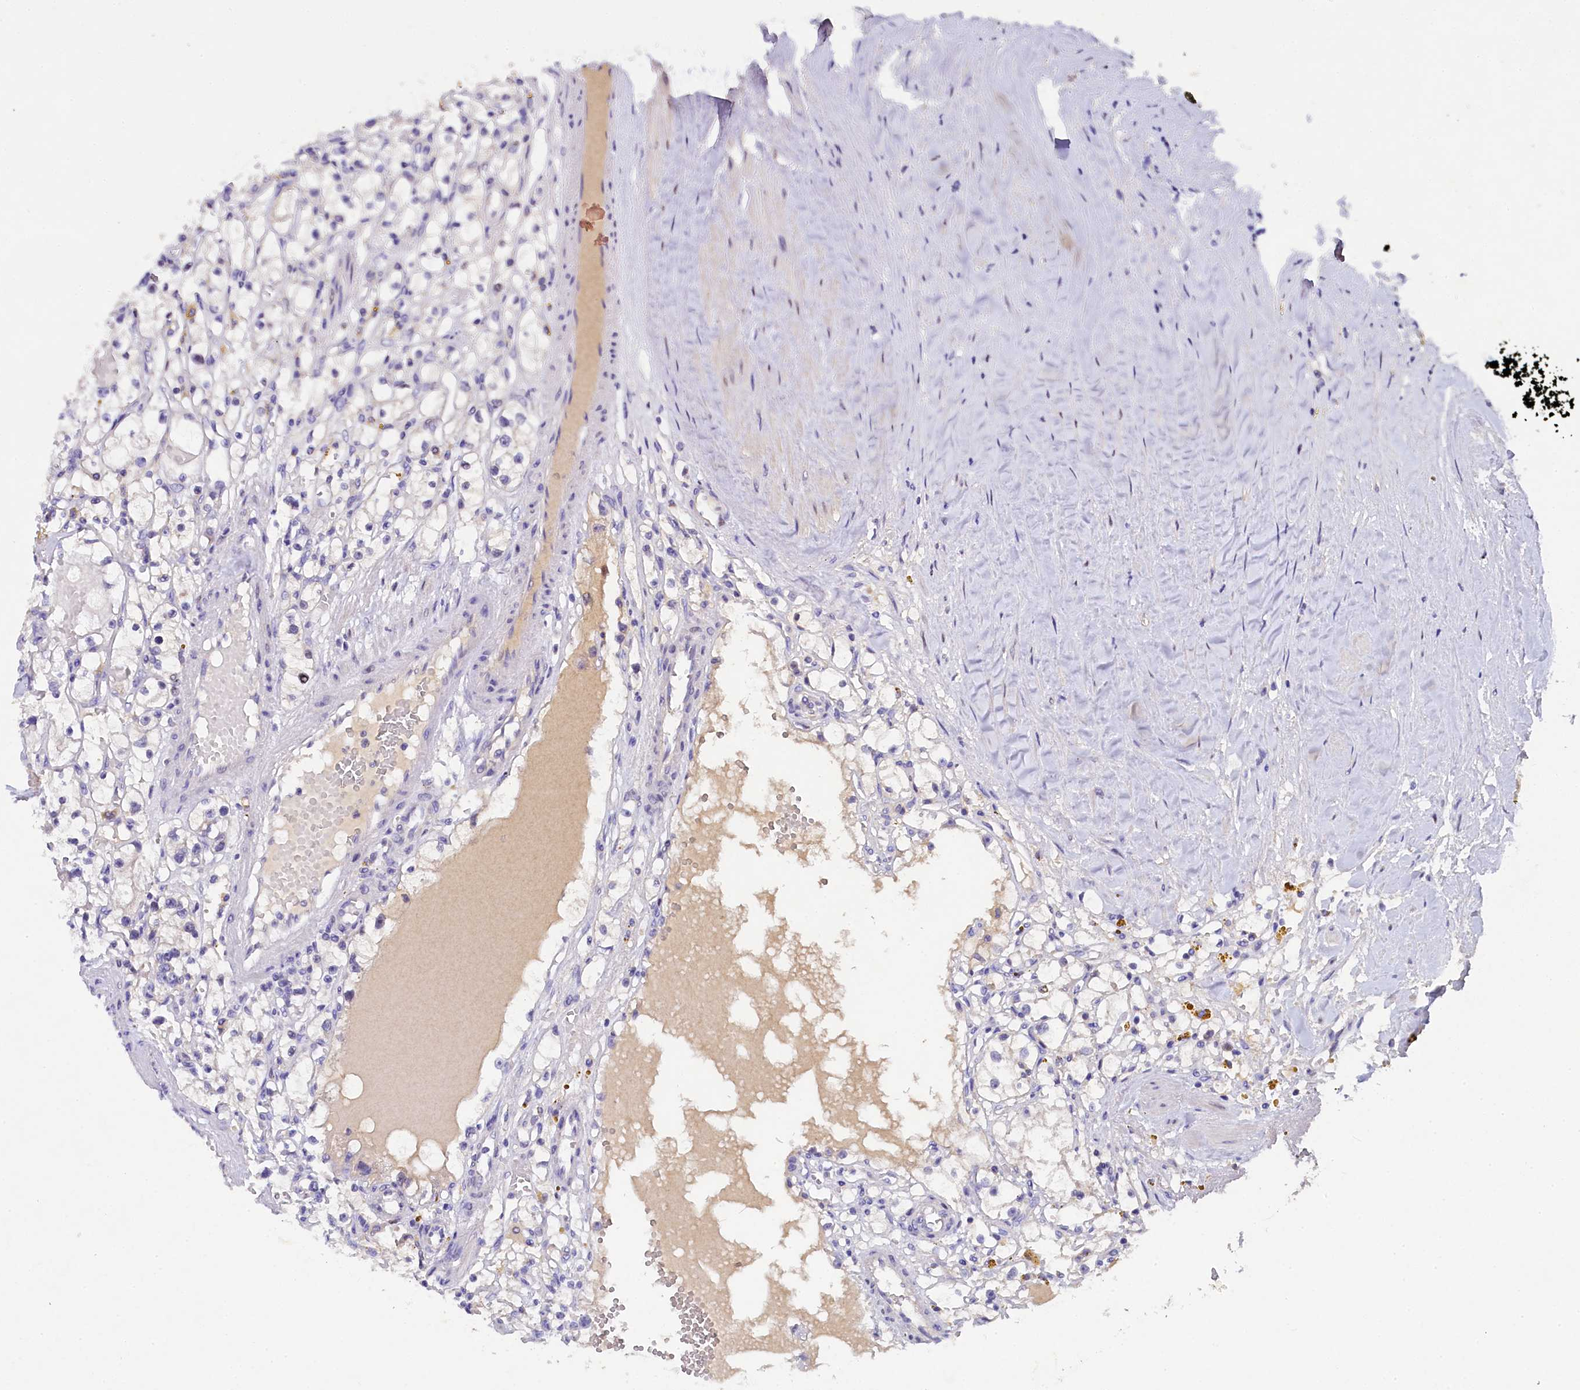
{"staining": {"intensity": "negative", "quantity": "none", "location": "none"}, "tissue": "renal cancer", "cell_type": "Tumor cells", "image_type": "cancer", "snomed": [{"axis": "morphology", "description": "Adenocarcinoma, NOS"}, {"axis": "topography", "description": "Kidney"}], "caption": "There is no significant positivity in tumor cells of renal cancer (adenocarcinoma). (Stains: DAB immunohistochemistry (IHC) with hematoxylin counter stain, Microscopy: brightfield microscopy at high magnification).", "gene": "TGDS", "patient": {"sex": "male", "age": 56}}